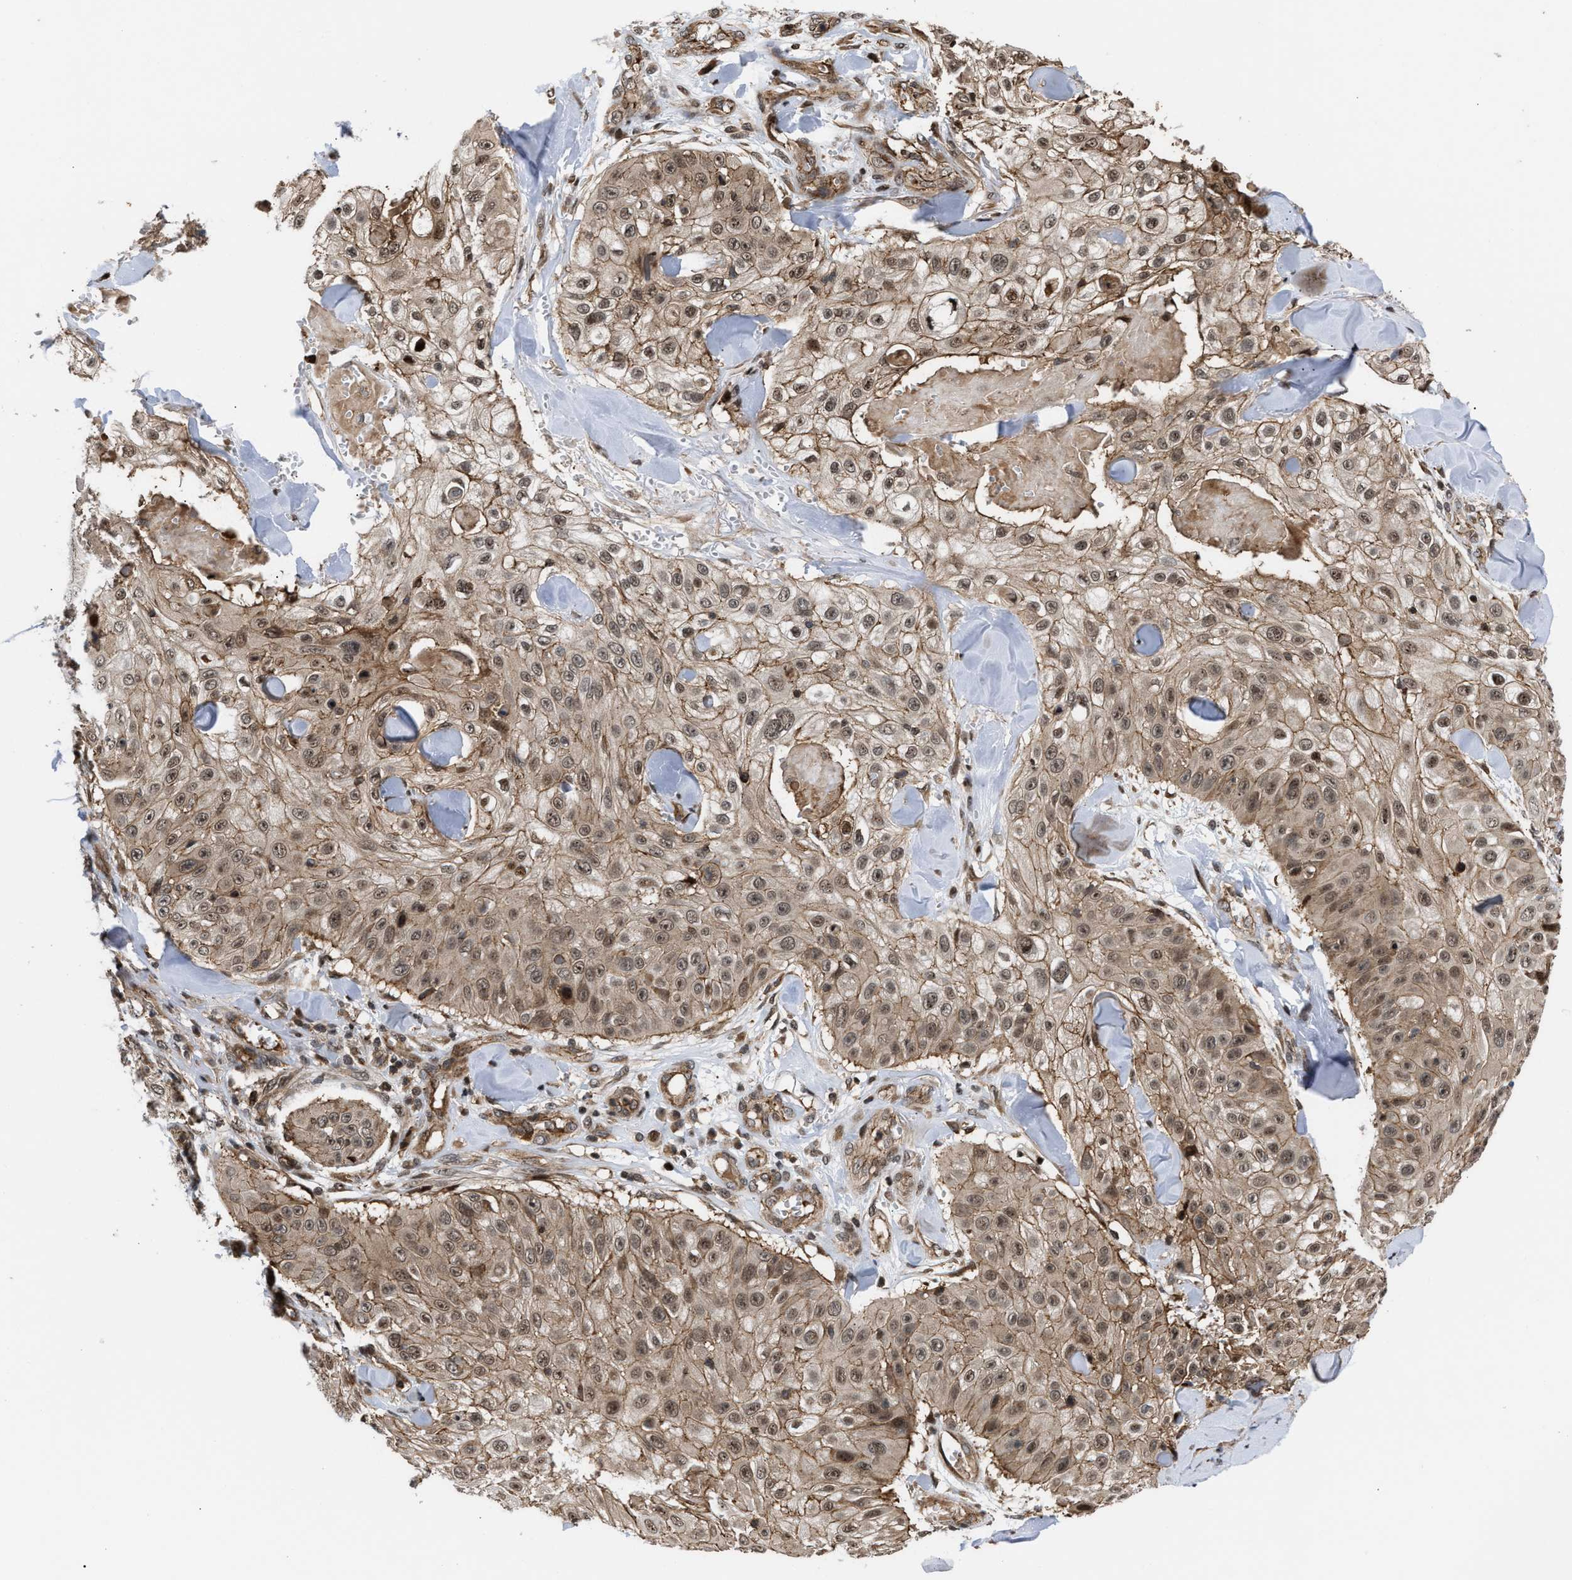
{"staining": {"intensity": "weak", "quantity": ">75%", "location": "cytoplasmic/membranous,nuclear"}, "tissue": "skin cancer", "cell_type": "Tumor cells", "image_type": "cancer", "snomed": [{"axis": "morphology", "description": "Squamous cell carcinoma, NOS"}, {"axis": "topography", "description": "Skin"}], "caption": "Immunohistochemistry (IHC) staining of skin cancer, which displays low levels of weak cytoplasmic/membranous and nuclear positivity in about >75% of tumor cells indicating weak cytoplasmic/membranous and nuclear protein positivity. The staining was performed using DAB (brown) for protein detection and nuclei were counterstained in hematoxylin (blue).", "gene": "STAU2", "patient": {"sex": "male", "age": 86}}